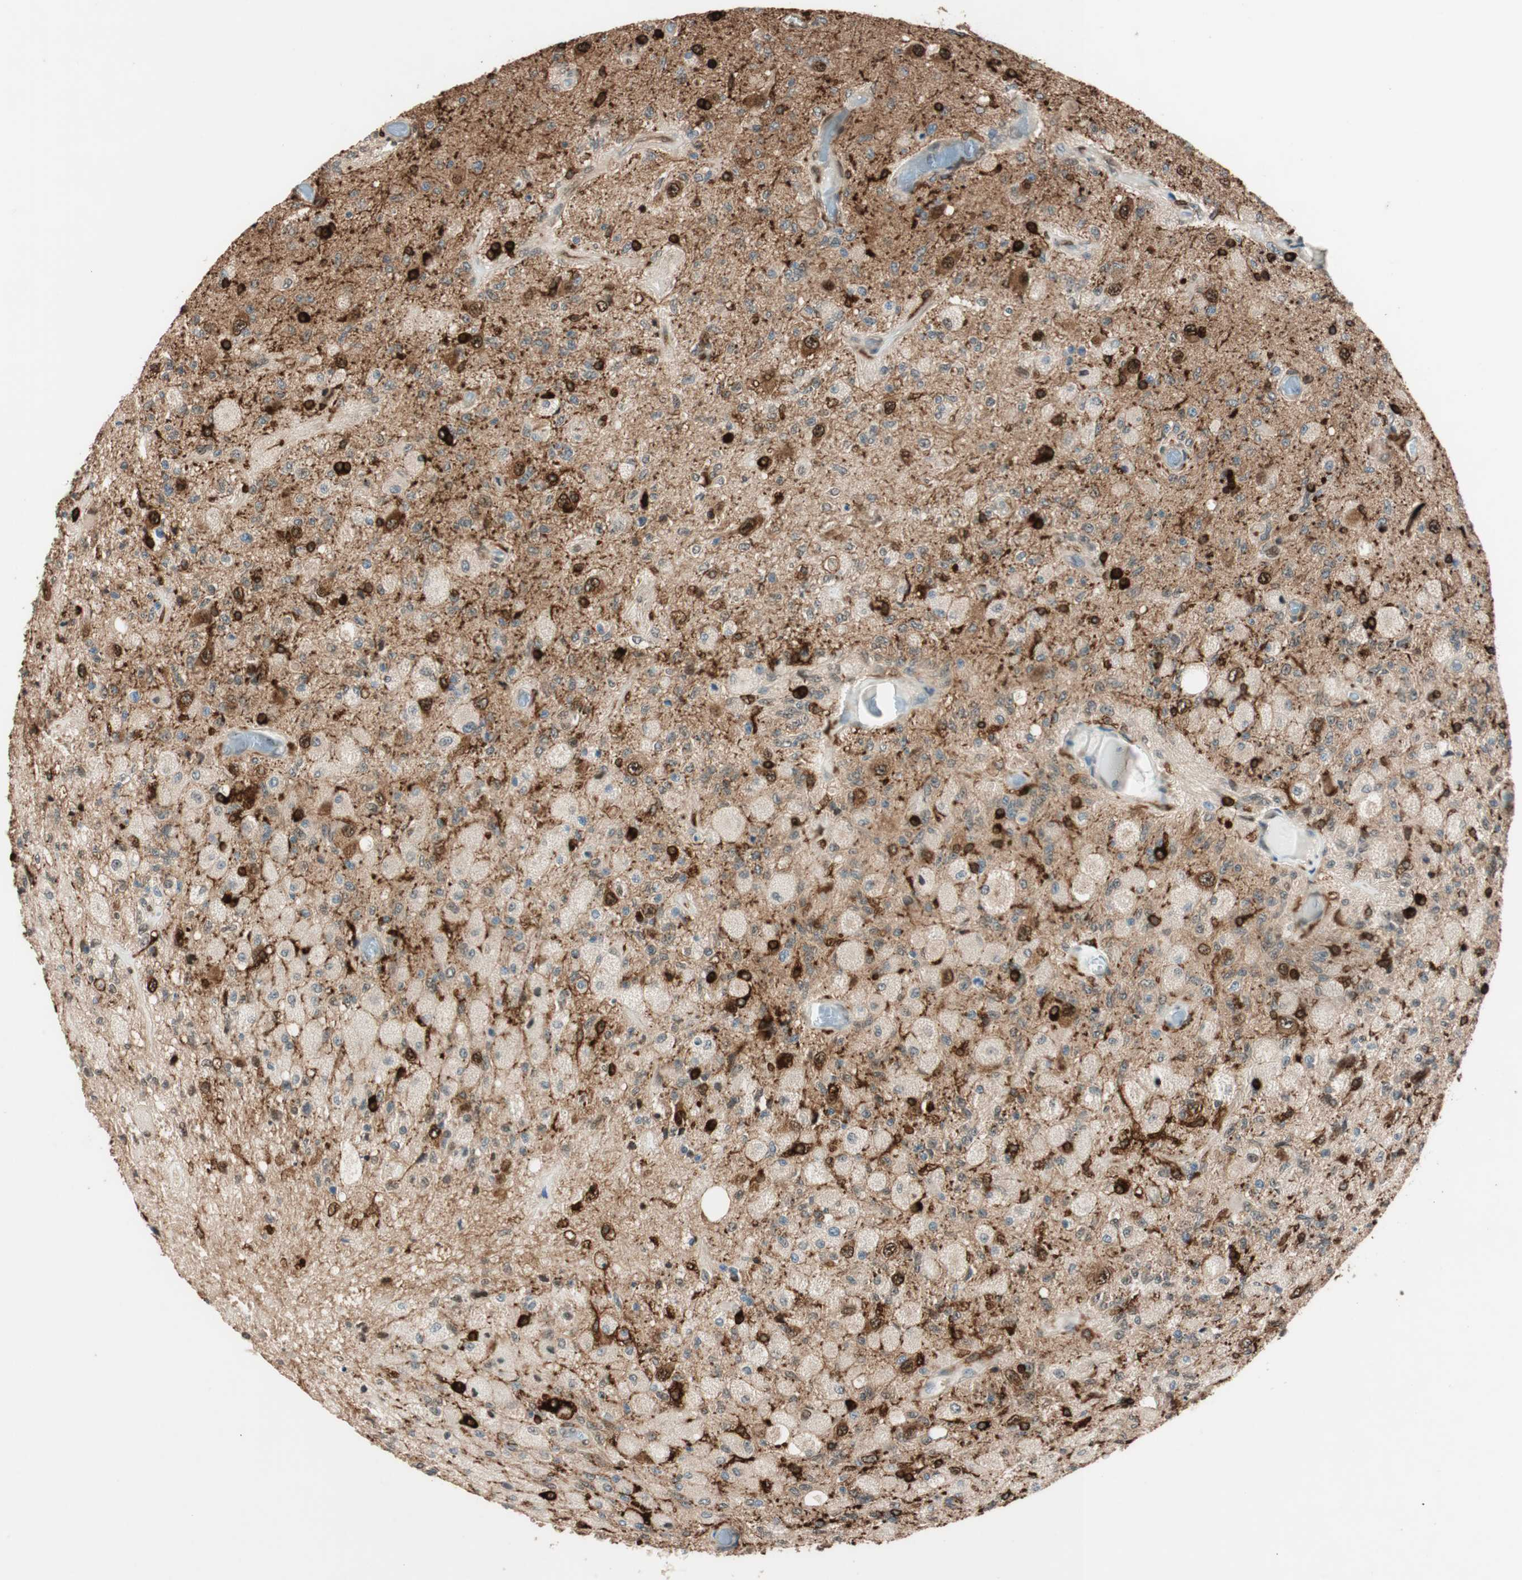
{"staining": {"intensity": "weak", "quantity": "25%-75%", "location": "cytoplasmic/membranous,nuclear"}, "tissue": "glioma", "cell_type": "Tumor cells", "image_type": "cancer", "snomed": [{"axis": "morphology", "description": "Normal tissue, NOS"}, {"axis": "morphology", "description": "Glioma, malignant, High grade"}, {"axis": "topography", "description": "Cerebral cortex"}], "caption": "Approximately 25%-75% of tumor cells in human glioma display weak cytoplasmic/membranous and nuclear protein staining as visualized by brown immunohistochemical staining.", "gene": "BIN1", "patient": {"sex": "male", "age": 77}}